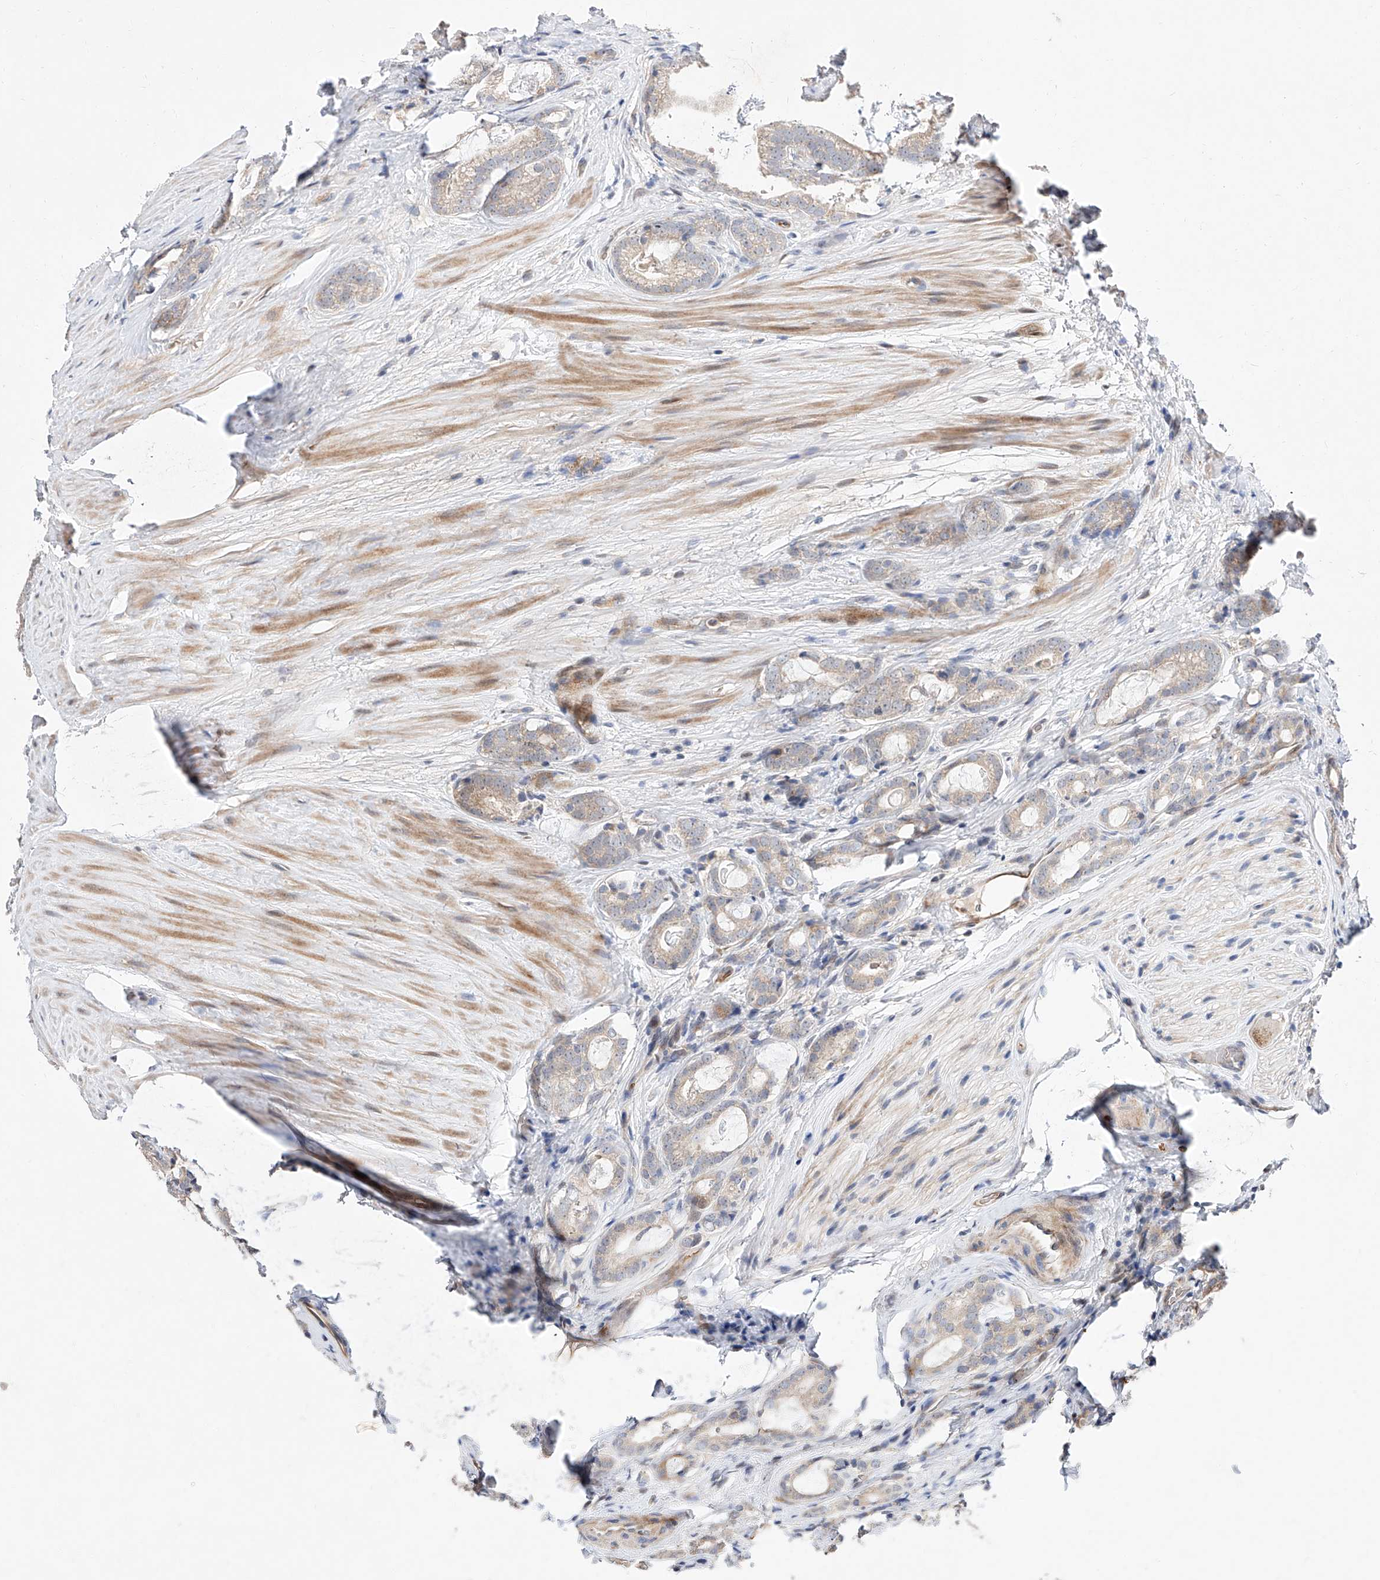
{"staining": {"intensity": "negative", "quantity": "none", "location": "none"}, "tissue": "prostate cancer", "cell_type": "Tumor cells", "image_type": "cancer", "snomed": [{"axis": "morphology", "description": "Adenocarcinoma, High grade"}, {"axis": "topography", "description": "Prostate"}], "caption": "IHC of prostate cancer displays no staining in tumor cells. Brightfield microscopy of immunohistochemistry stained with DAB (brown) and hematoxylin (blue), captured at high magnification.", "gene": "FUCA2", "patient": {"sex": "male", "age": 63}}